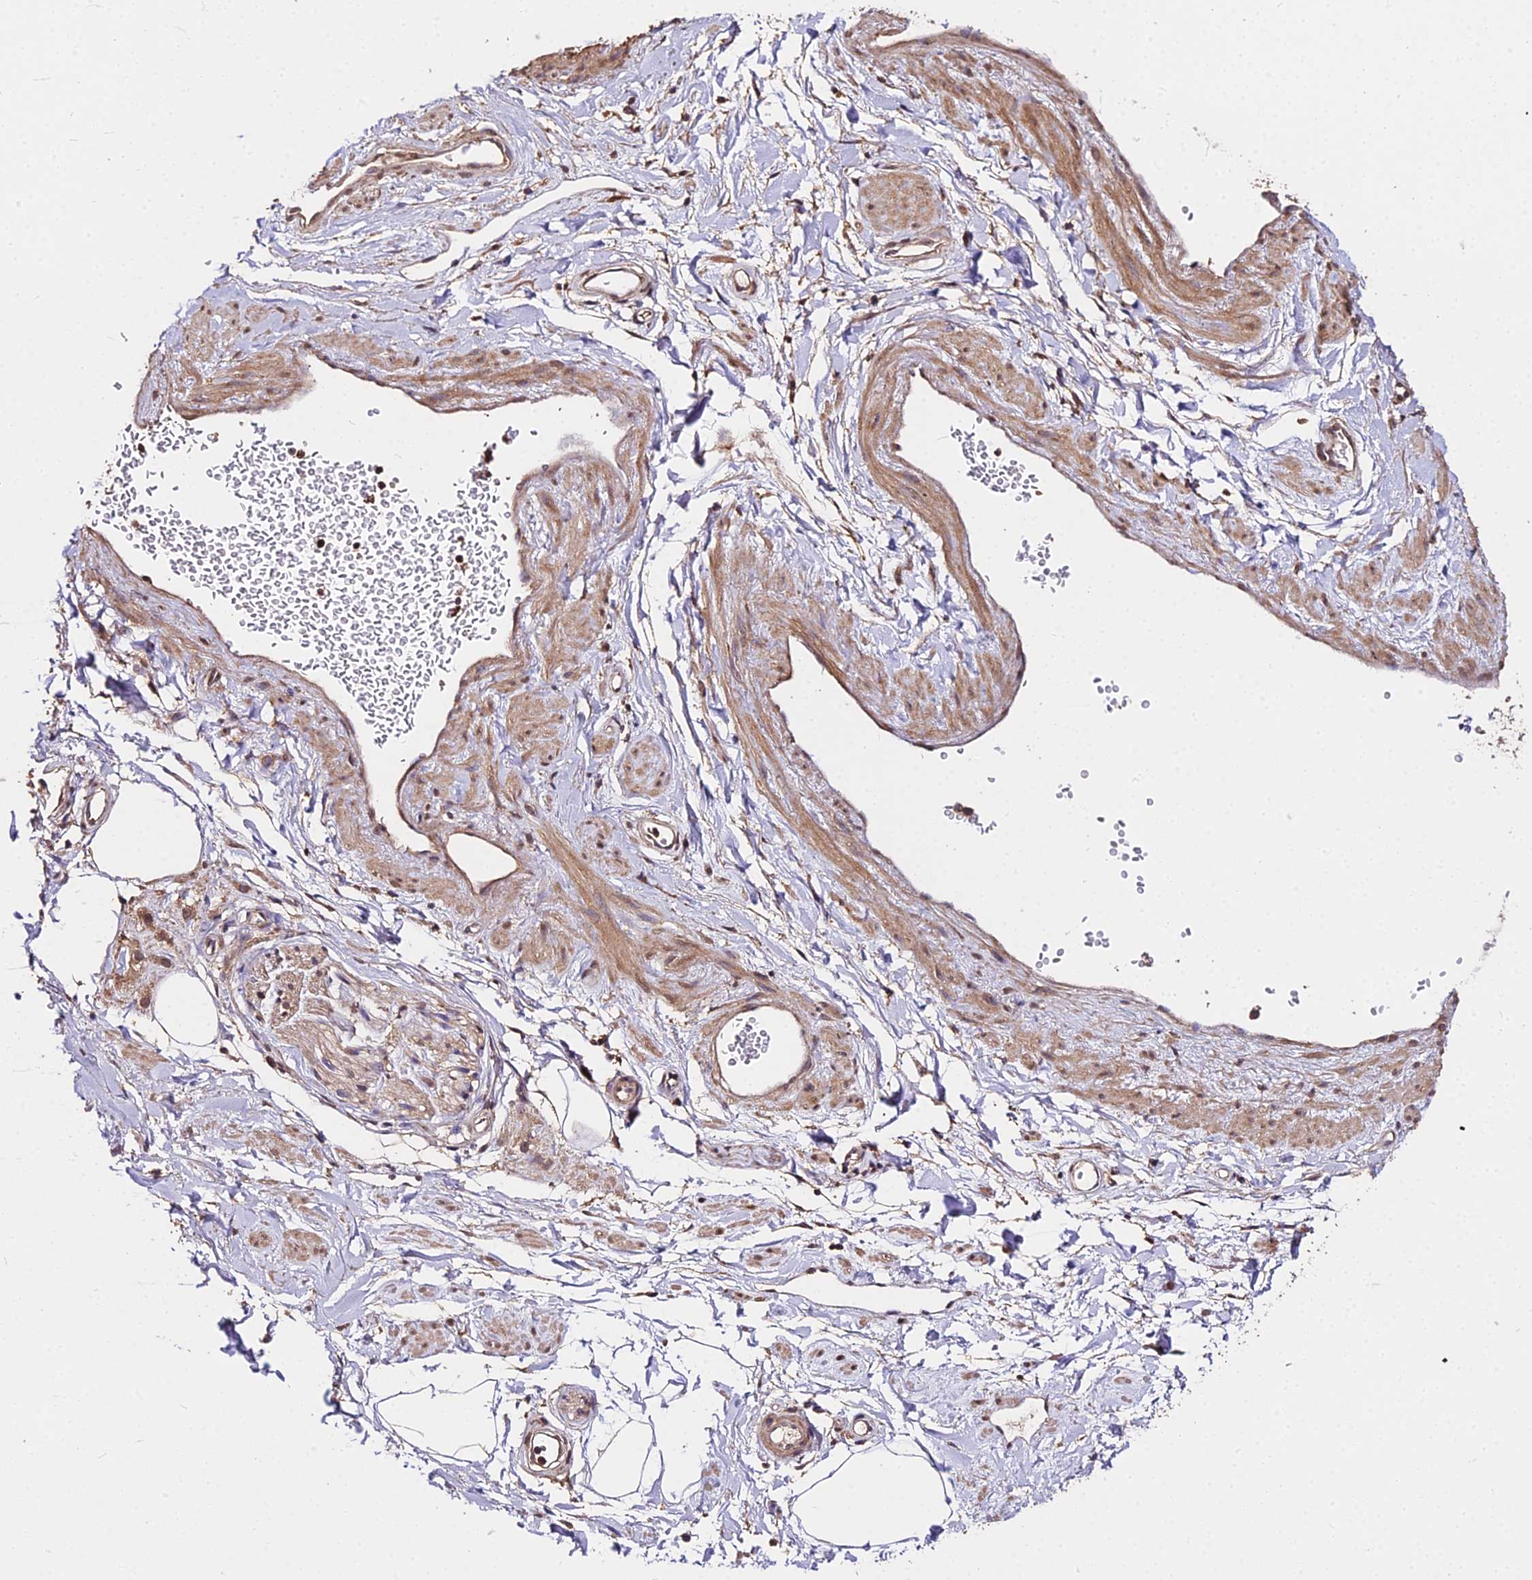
{"staining": {"intensity": "weak", "quantity": "<25%", "location": "cytoplasmic/membranous"}, "tissue": "adipose tissue", "cell_type": "Adipocytes", "image_type": "normal", "snomed": [{"axis": "morphology", "description": "Normal tissue, NOS"}, {"axis": "topography", "description": "Soft tissue"}, {"axis": "topography", "description": "Adipose tissue"}, {"axis": "topography", "description": "Vascular tissue"}, {"axis": "topography", "description": "Peripheral nerve tissue"}], "caption": "Immunohistochemistry of unremarkable human adipose tissue exhibits no staining in adipocytes.", "gene": "METTL13", "patient": {"sex": "male", "age": 74}}